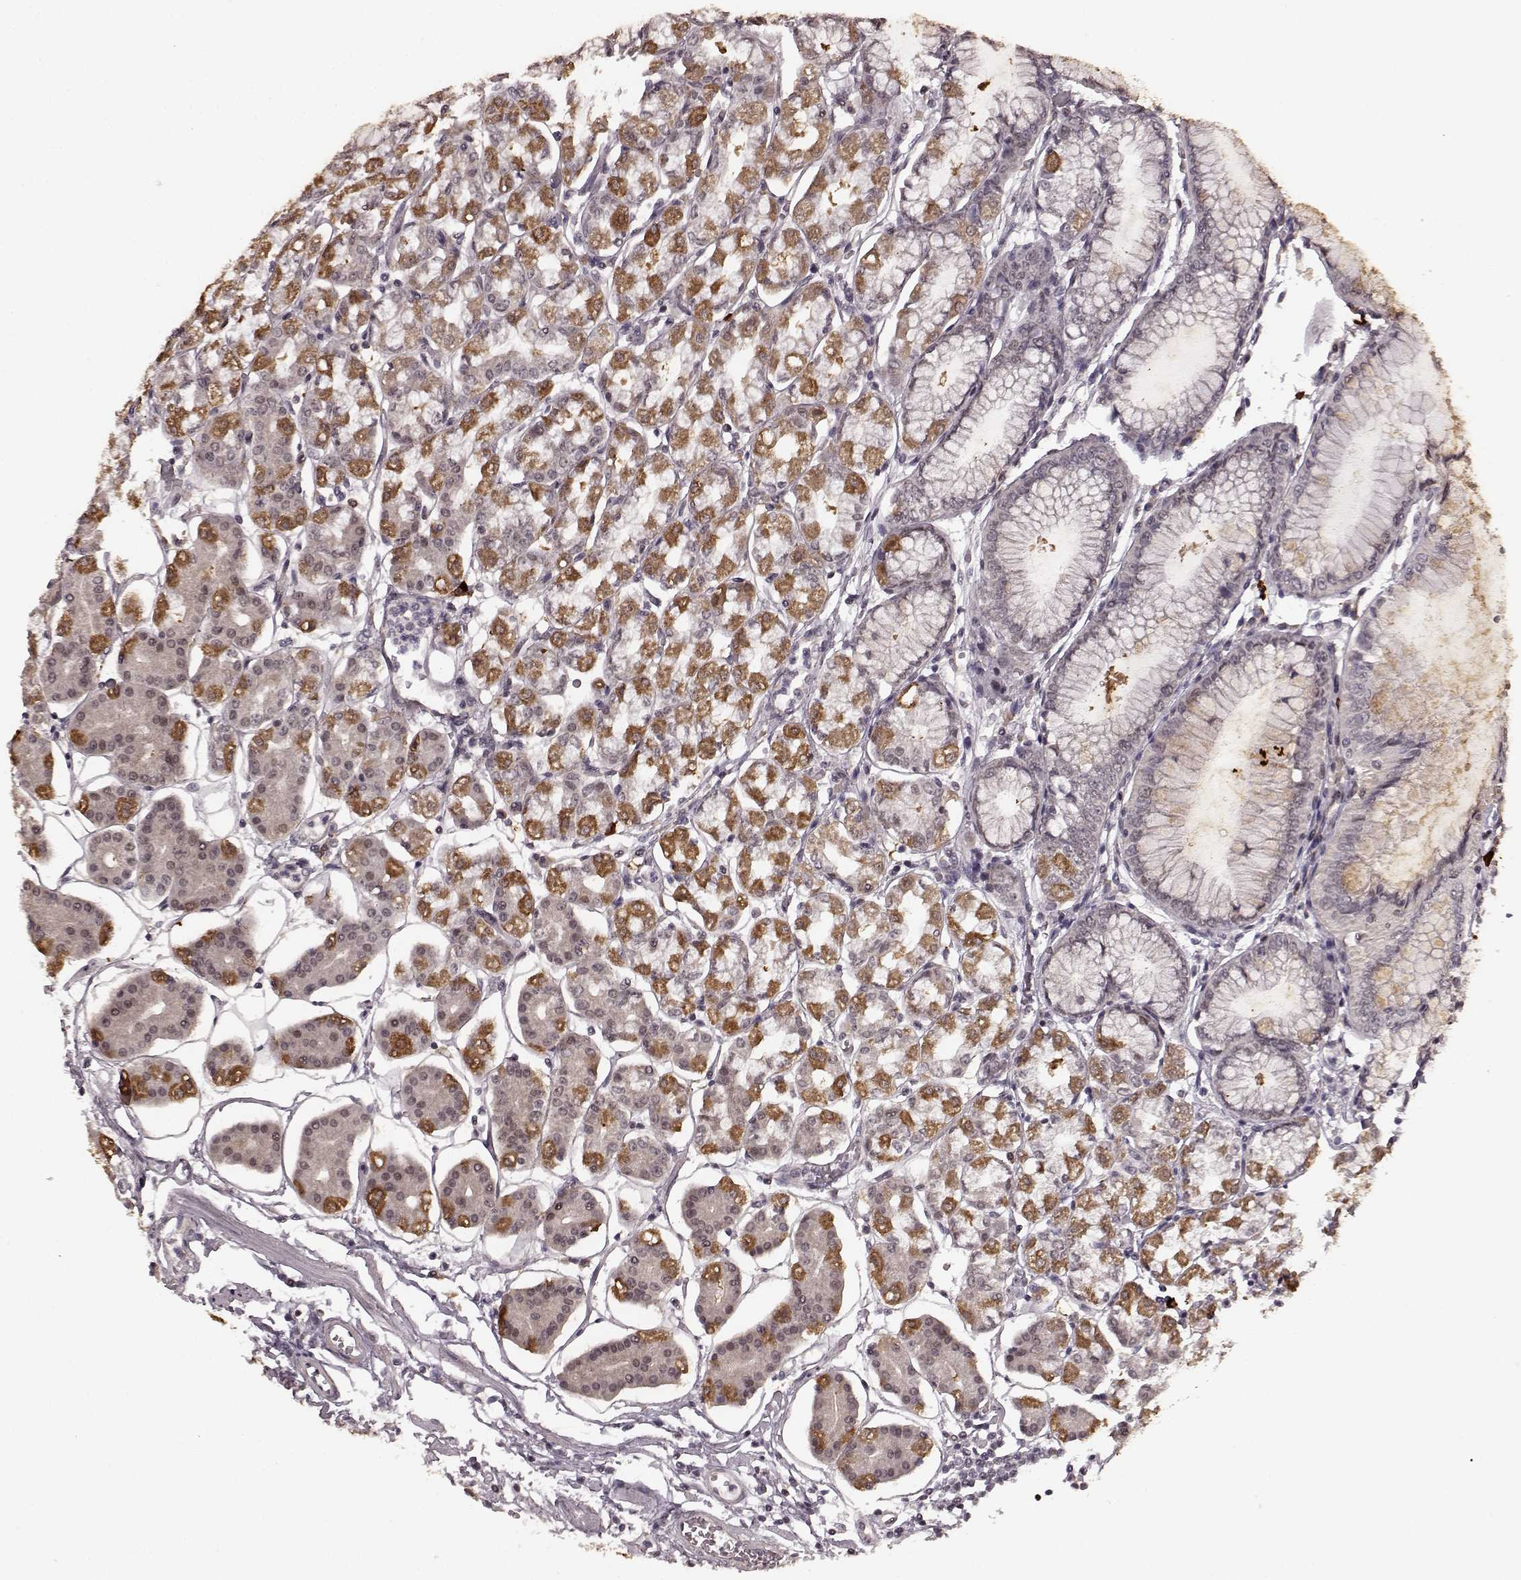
{"staining": {"intensity": "strong", "quantity": "<25%", "location": "cytoplasmic/membranous"}, "tissue": "stomach", "cell_type": "Glandular cells", "image_type": "normal", "snomed": [{"axis": "morphology", "description": "Normal tissue, NOS"}, {"axis": "topography", "description": "Skeletal muscle"}, {"axis": "topography", "description": "Stomach"}], "caption": "Immunohistochemistry (IHC) (DAB) staining of benign stomach displays strong cytoplasmic/membranous protein staining in approximately <25% of glandular cells.", "gene": "PLCB4", "patient": {"sex": "female", "age": 57}}